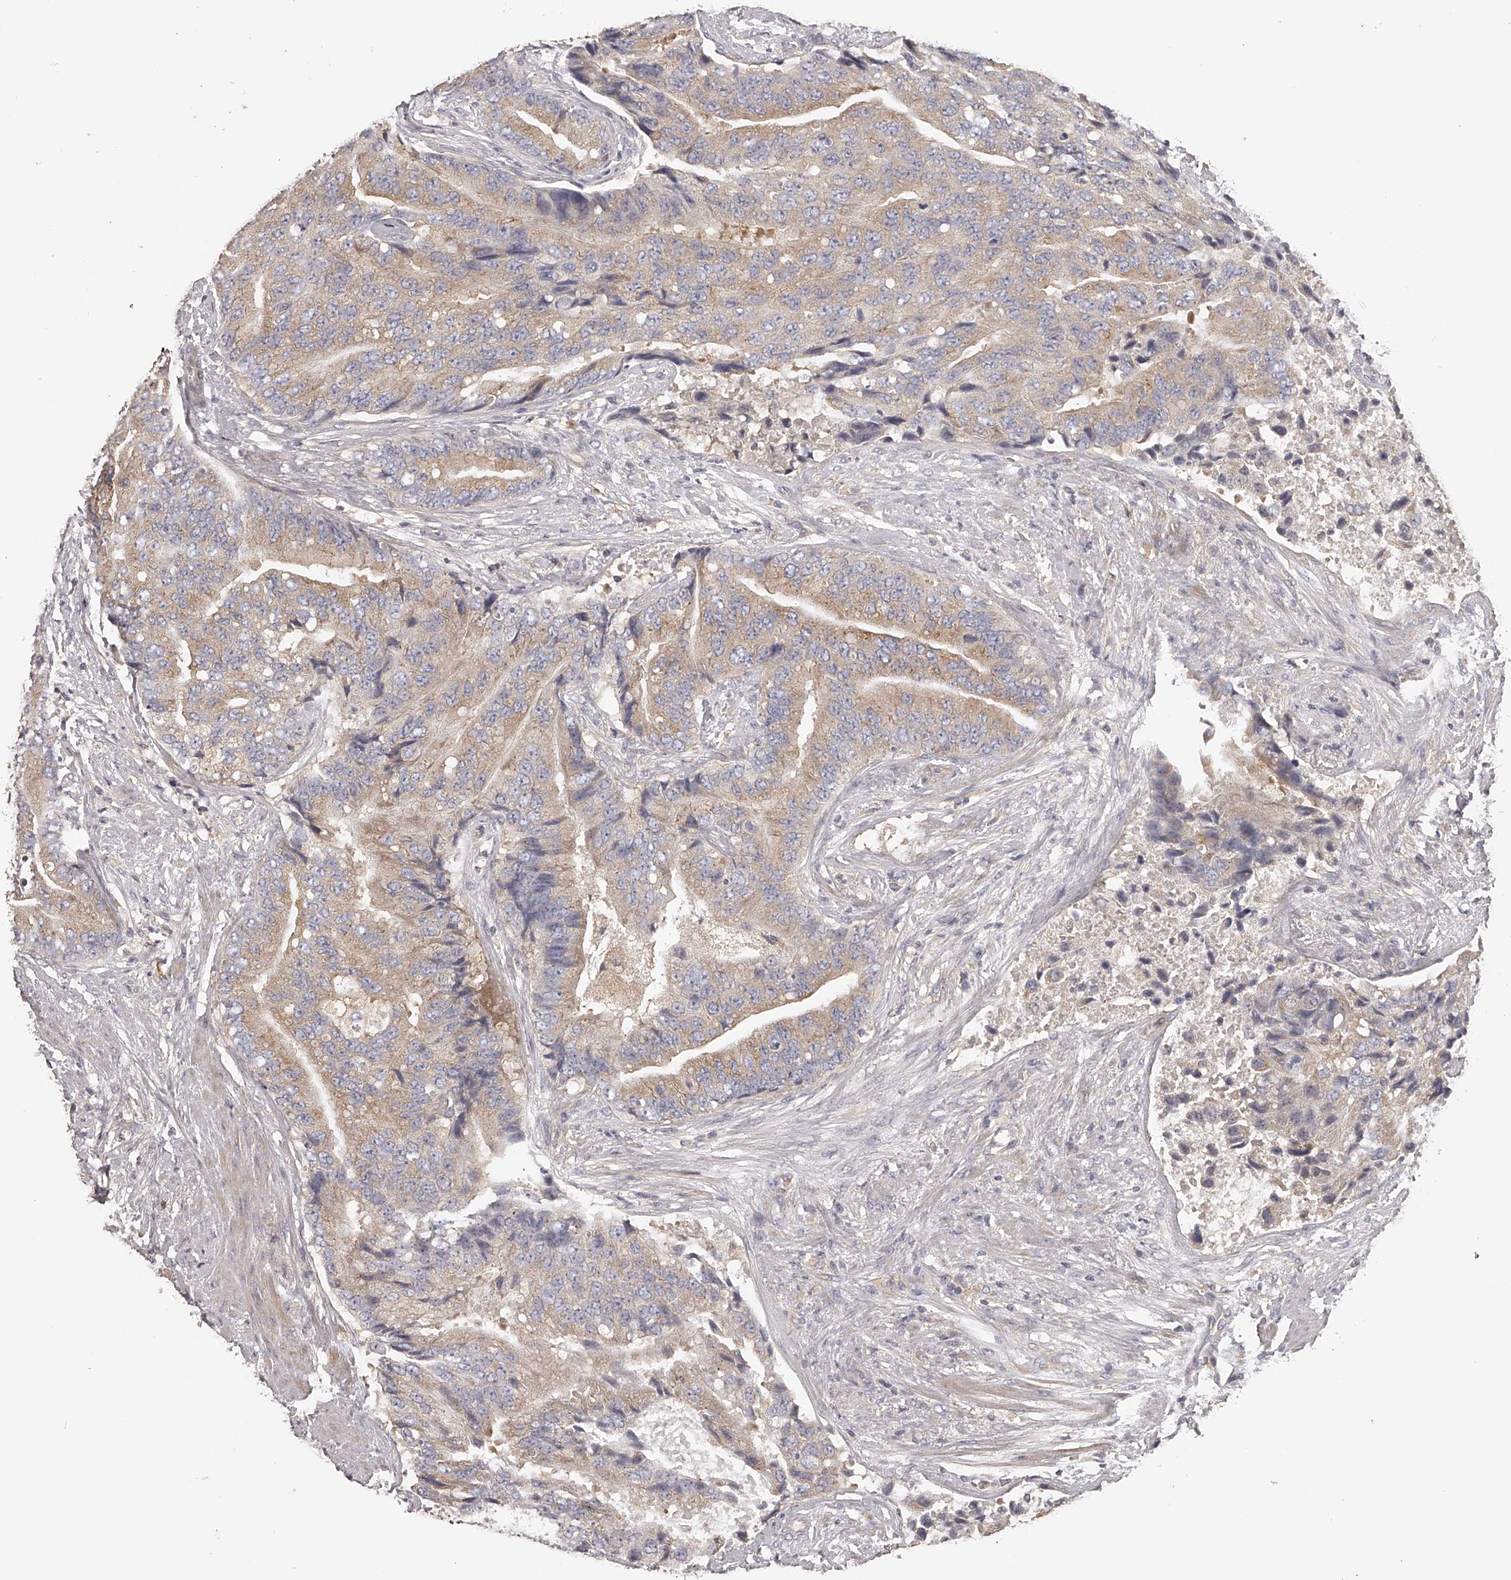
{"staining": {"intensity": "weak", "quantity": "25%-75%", "location": "cytoplasmic/membranous"}, "tissue": "prostate cancer", "cell_type": "Tumor cells", "image_type": "cancer", "snomed": [{"axis": "morphology", "description": "Adenocarcinoma, High grade"}, {"axis": "topography", "description": "Prostate"}], "caption": "Protein staining displays weak cytoplasmic/membranous positivity in about 25%-75% of tumor cells in prostate high-grade adenocarcinoma. Using DAB (brown) and hematoxylin (blue) stains, captured at high magnification using brightfield microscopy.", "gene": "TNN", "patient": {"sex": "male", "age": 70}}